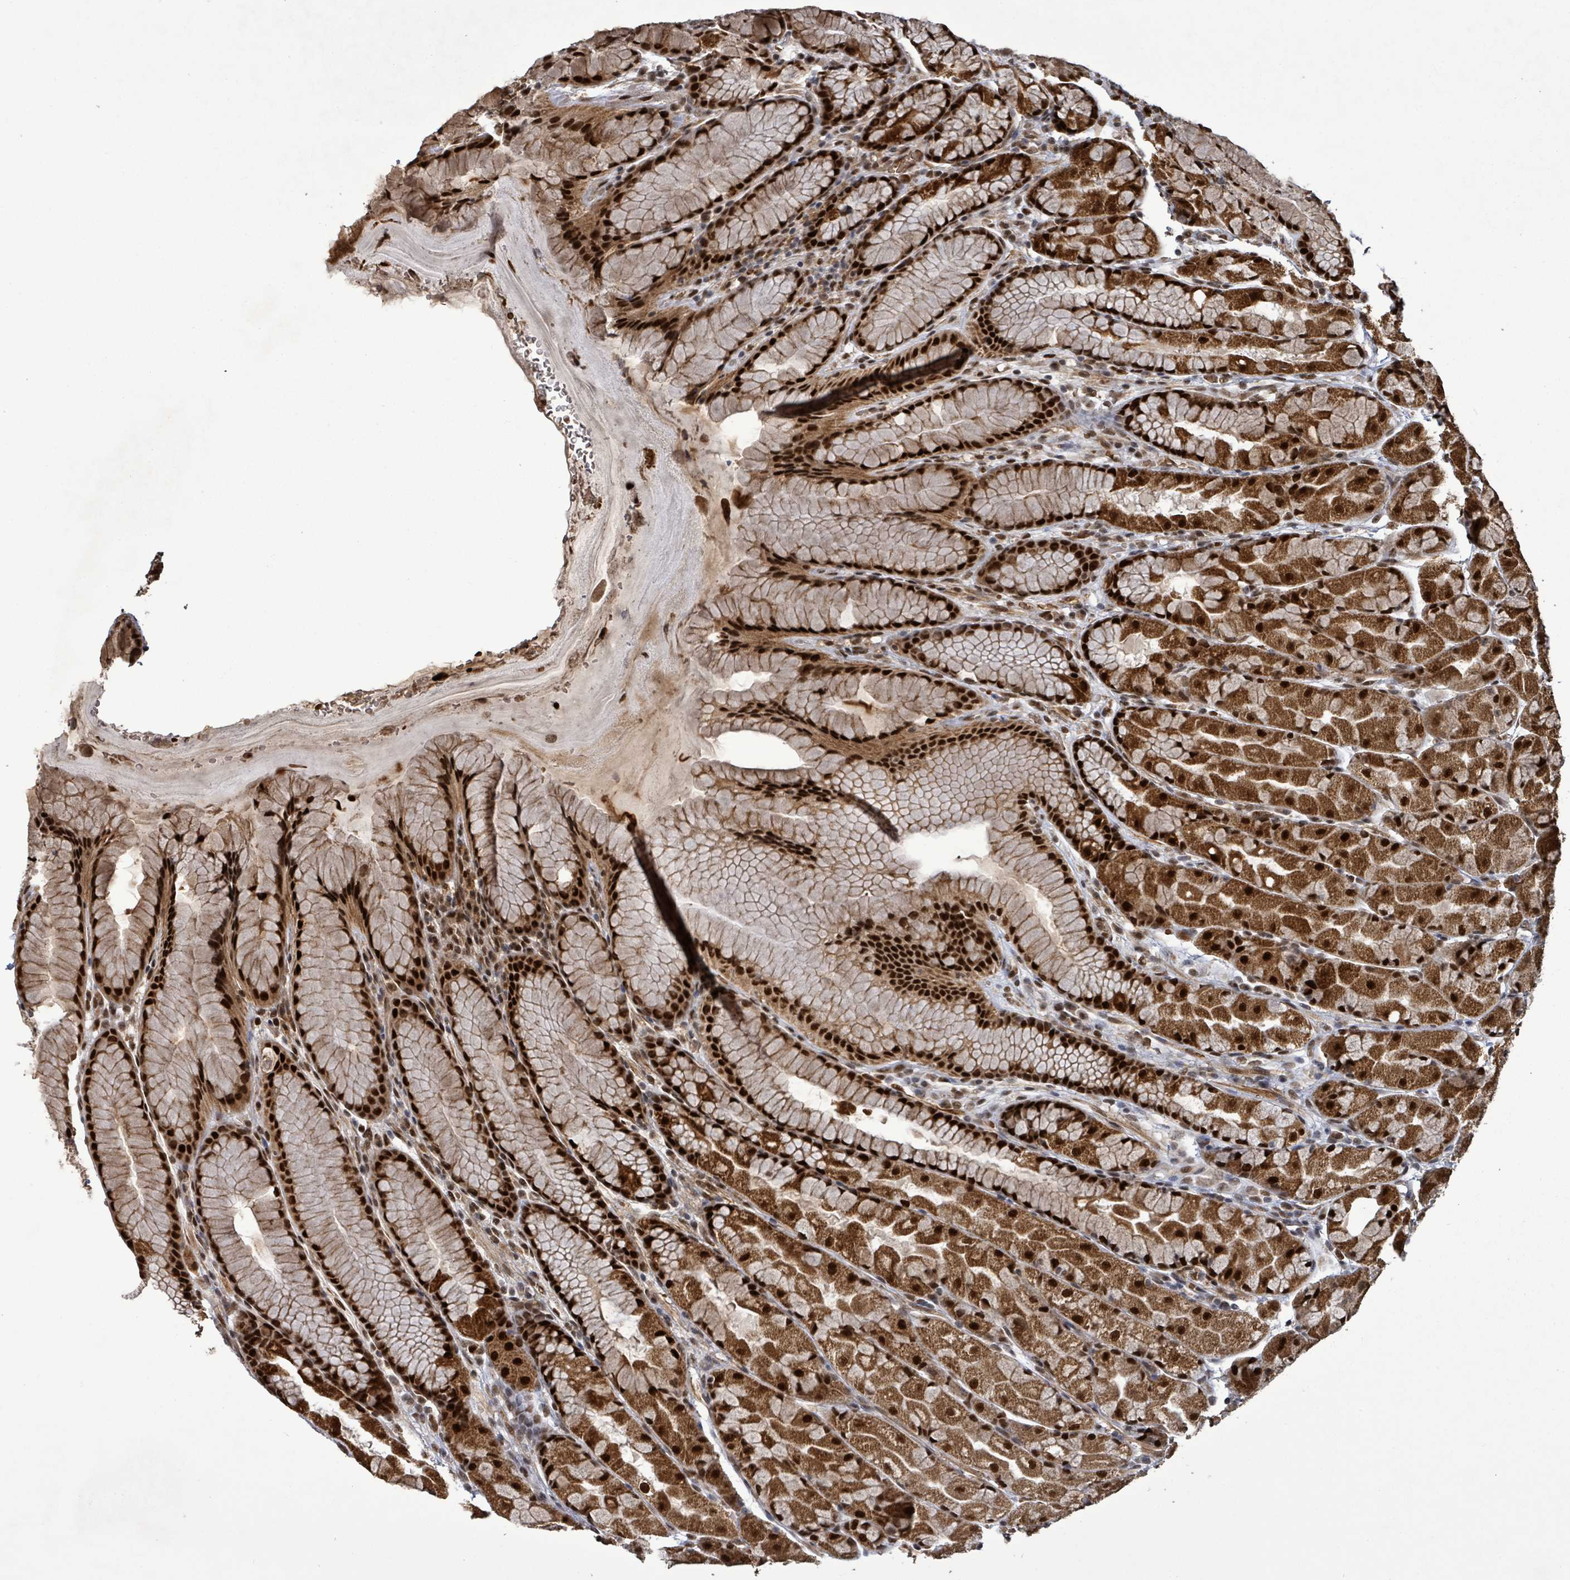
{"staining": {"intensity": "strong", "quantity": ">75%", "location": "cytoplasmic/membranous,nuclear"}, "tissue": "stomach", "cell_type": "Glandular cells", "image_type": "normal", "snomed": [{"axis": "morphology", "description": "Normal tissue, NOS"}, {"axis": "topography", "description": "Stomach"}], "caption": "Stomach stained with DAB (3,3'-diaminobenzidine) immunohistochemistry shows high levels of strong cytoplasmic/membranous,nuclear expression in about >75% of glandular cells.", "gene": "PATZ1", "patient": {"sex": "male", "age": 57}}